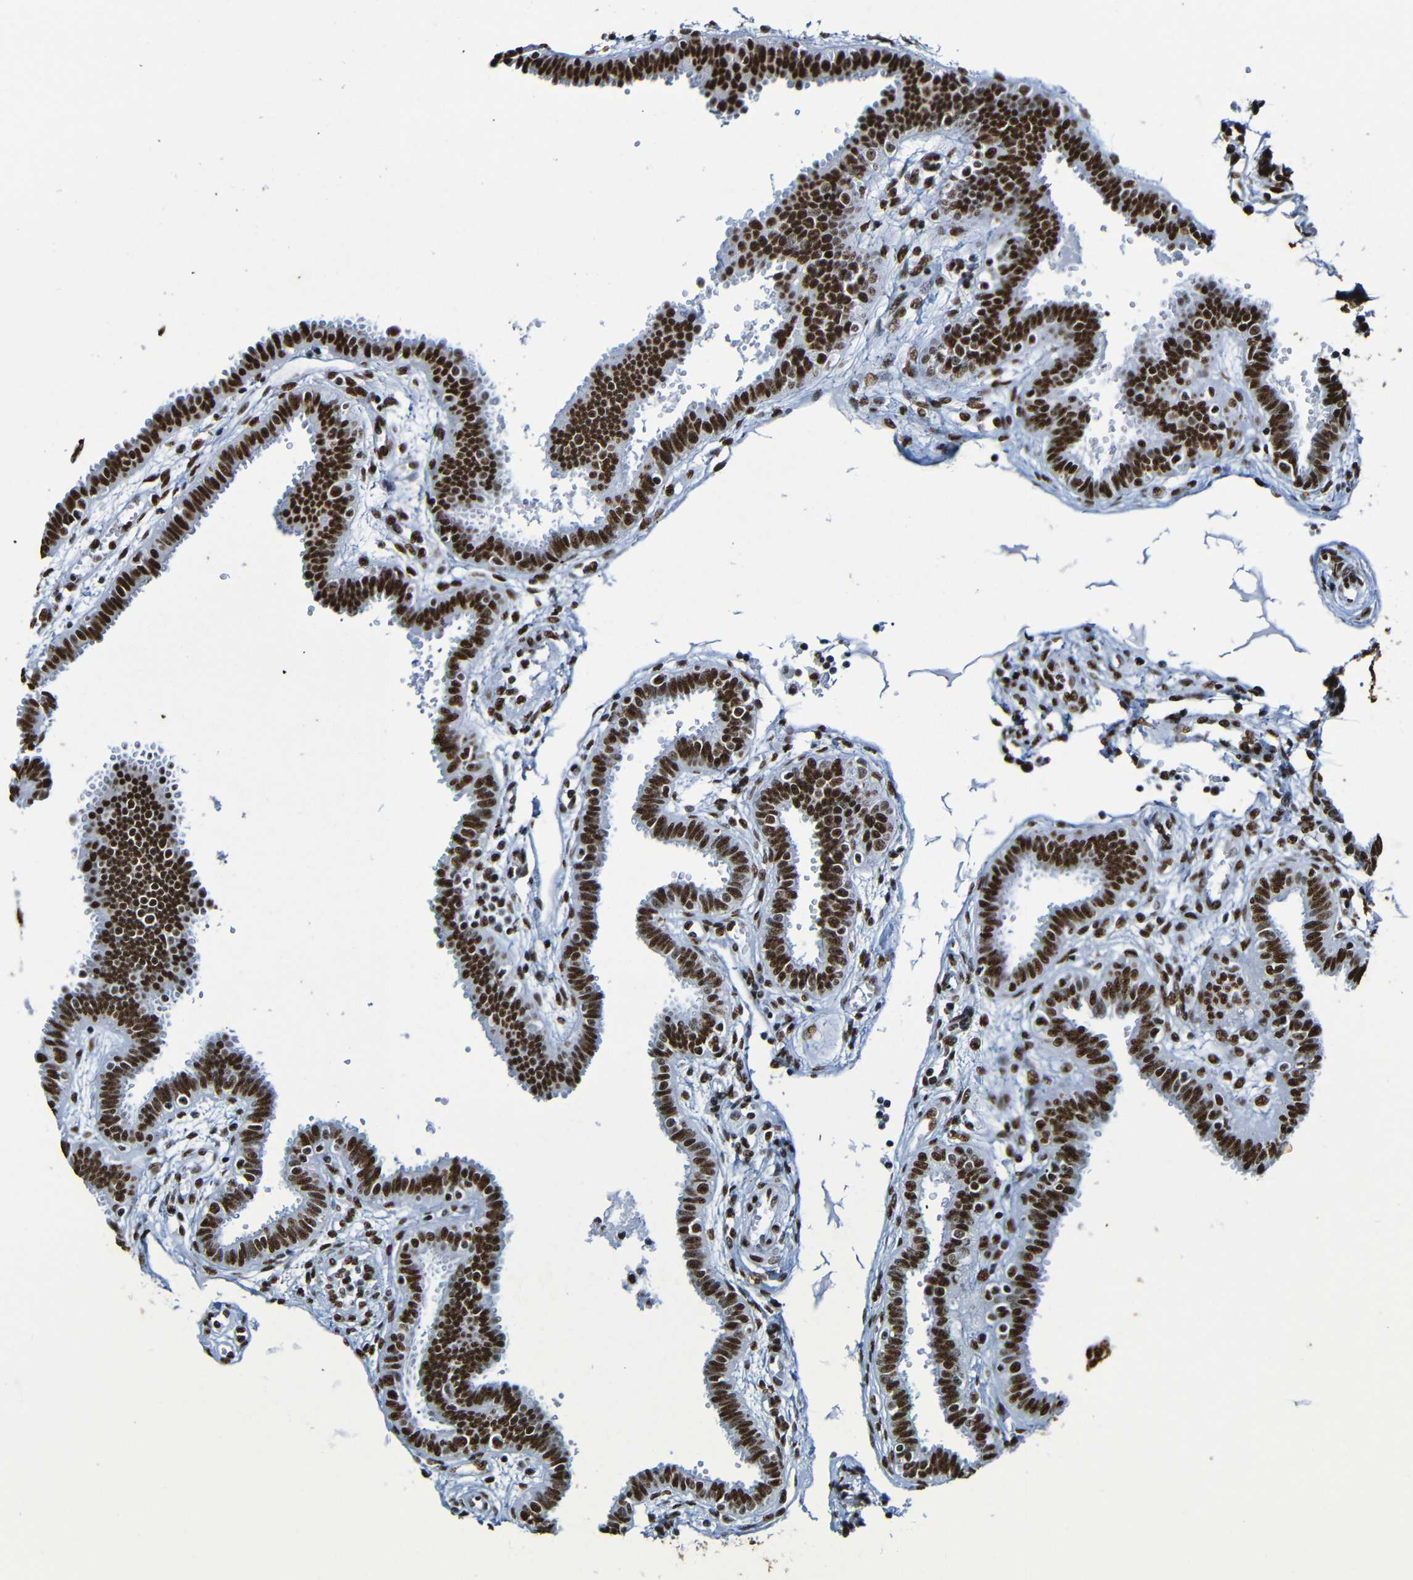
{"staining": {"intensity": "strong", "quantity": ">75%", "location": "nuclear"}, "tissue": "fallopian tube", "cell_type": "Glandular cells", "image_type": "normal", "snomed": [{"axis": "morphology", "description": "Normal tissue, NOS"}, {"axis": "topography", "description": "Fallopian tube"}], "caption": "Immunohistochemical staining of unremarkable fallopian tube displays >75% levels of strong nuclear protein staining in about >75% of glandular cells. (Stains: DAB in brown, nuclei in blue, Microscopy: brightfield microscopy at high magnification).", "gene": "SRSF3", "patient": {"sex": "female", "age": 32}}